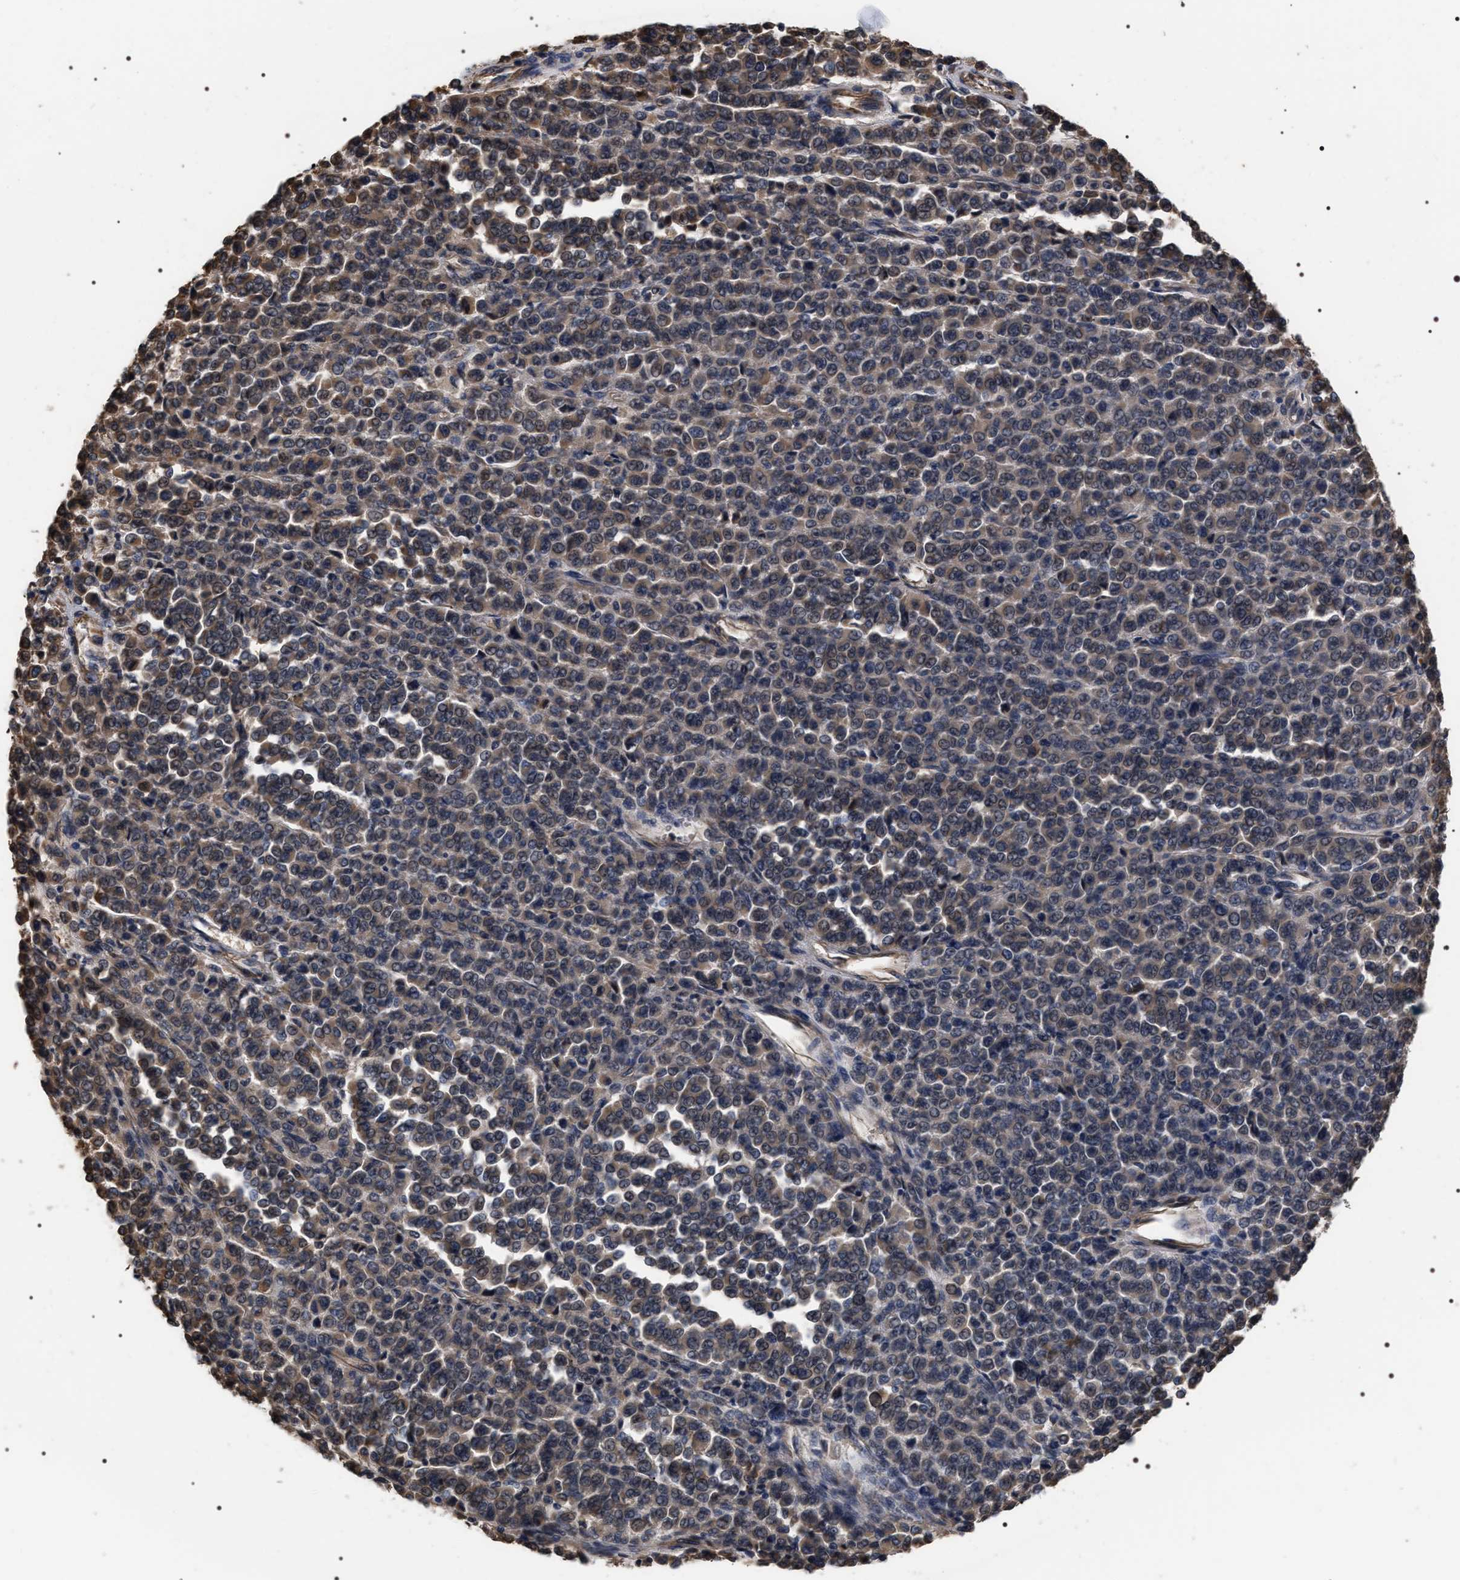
{"staining": {"intensity": "weak", "quantity": ">75%", "location": "cytoplasmic/membranous"}, "tissue": "melanoma", "cell_type": "Tumor cells", "image_type": "cancer", "snomed": [{"axis": "morphology", "description": "Malignant melanoma, Metastatic site"}, {"axis": "topography", "description": "Pancreas"}], "caption": "Human melanoma stained with a protein marker demonstrates weak staining in tumor cells.", "gene": "TSPAN33", "patient": {"sex": "female", "age": 30}}